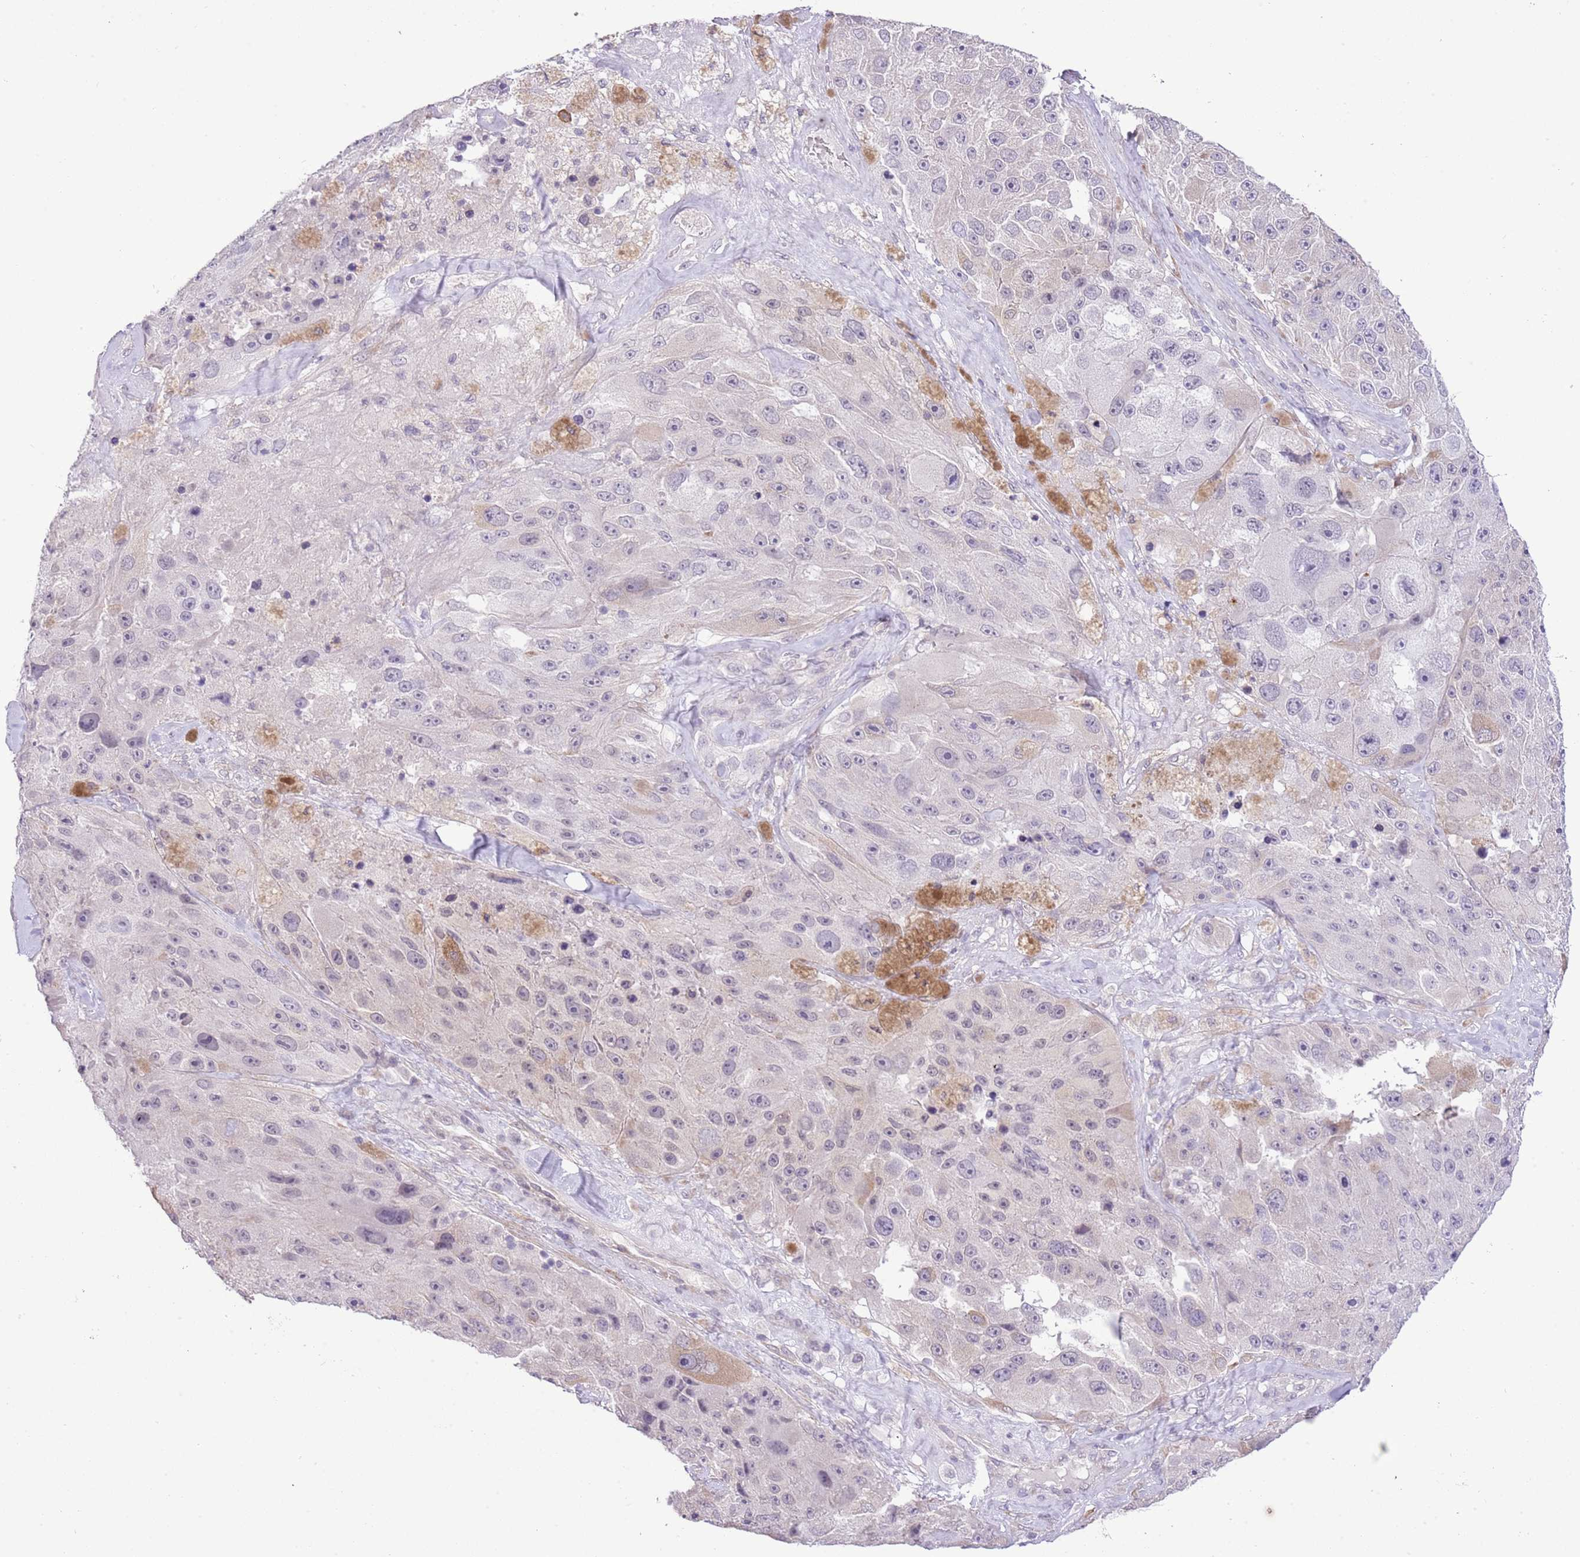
{"staining": {"intensity": "negative", "quantity": "none", "location": "none"}, "tissue": "melanoma", "cell_type": "Tumor cells", "image_type": "cancer", "snomed": [{"axis": "morphology", "description": "Malignant melanoma, Metastatic site"}, {"axis": "topography", "description": "Lymph node"}], "caption": "Melanoma was stained to show a protein in brown. There is no significant staining in tumor cells.", "gene": "MIDN", "patient": {"sex": "male", "age": 62}}